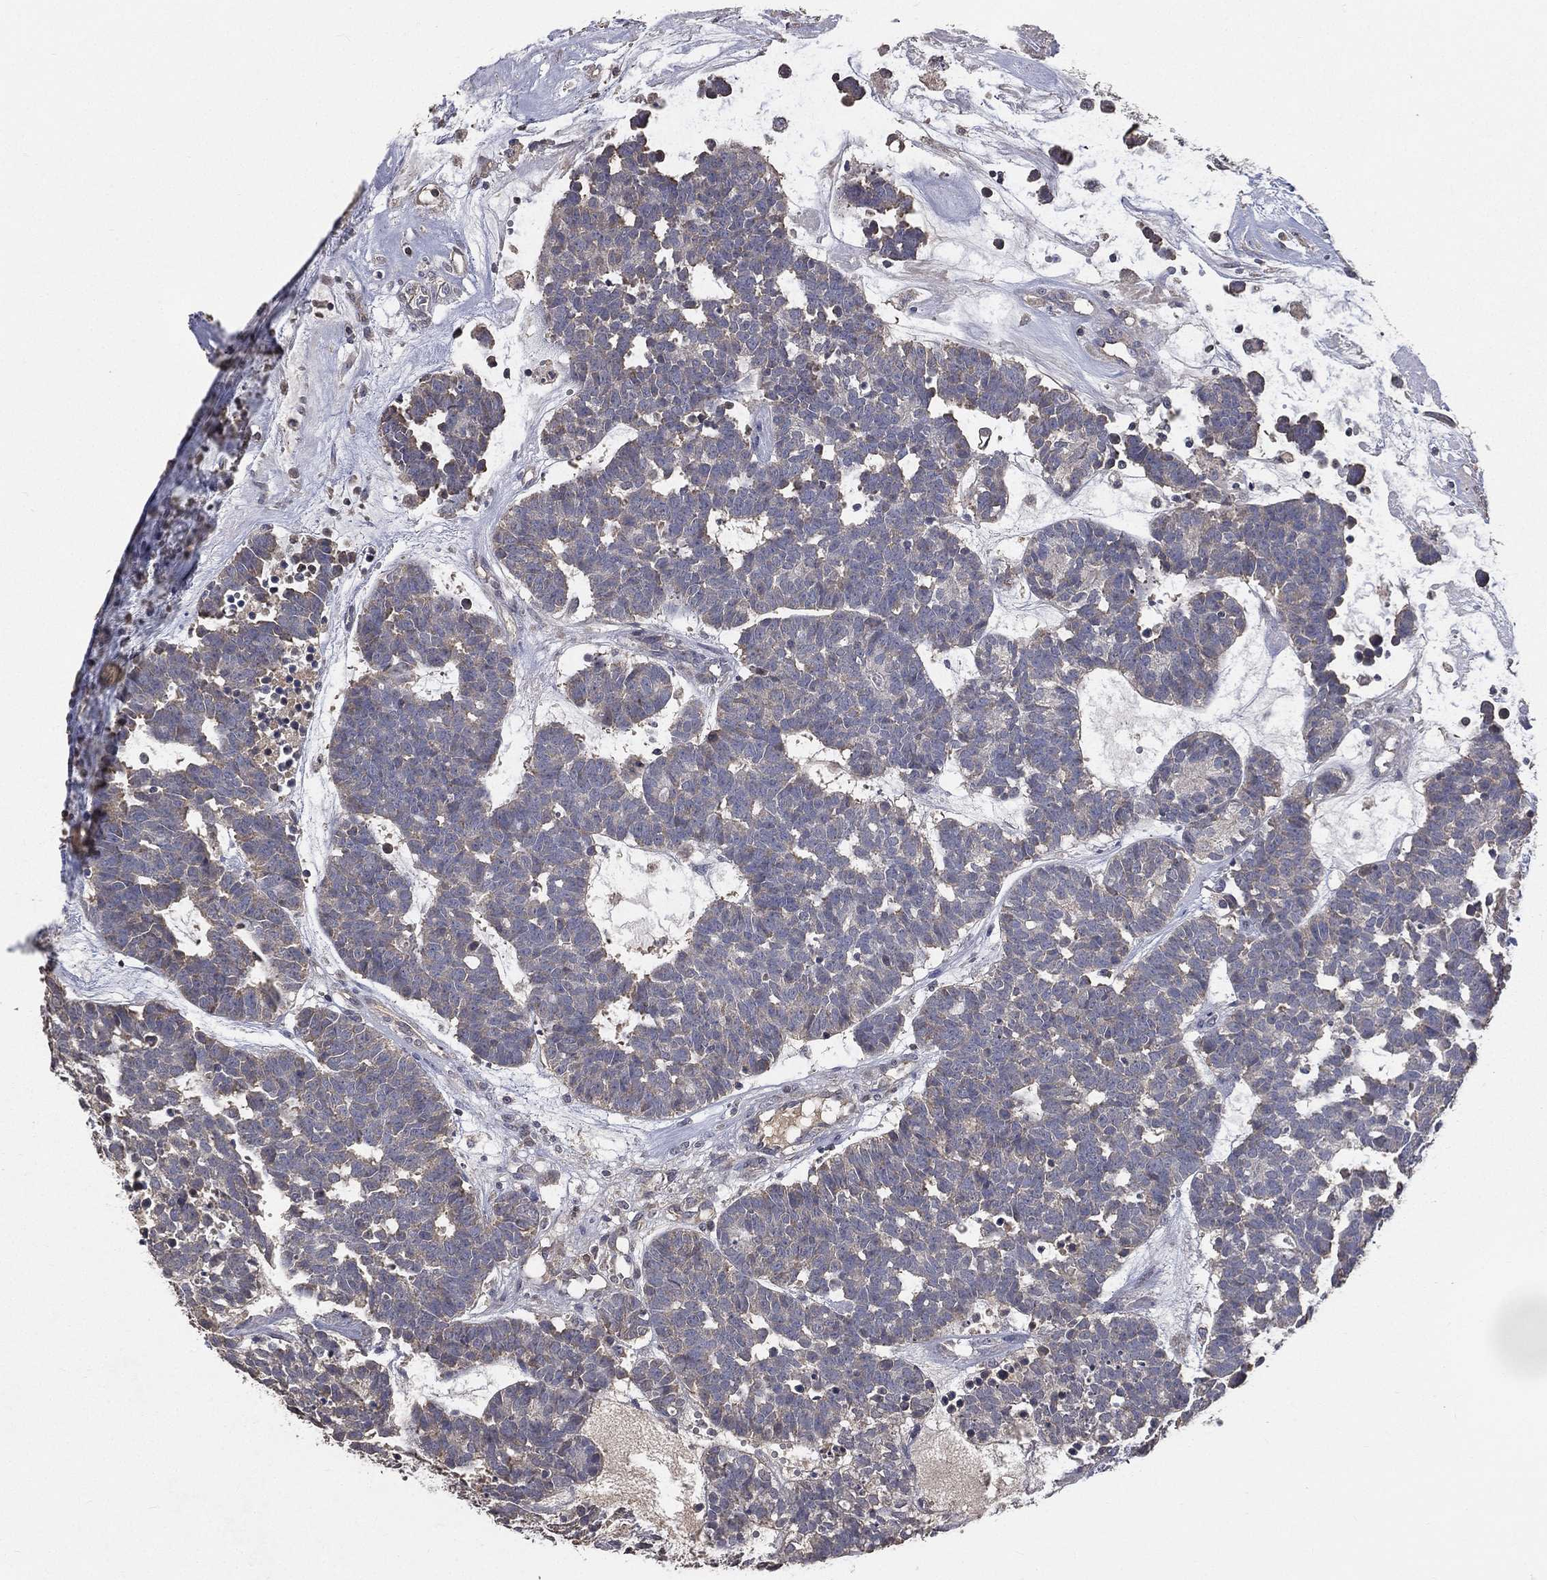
{"staining": {"intensity": "weak", "quantity": "<25%", "location": "cytoplasmic/membranous"}, "tissue": "head and neck cancer", "cell_type": "Tumor cells", "image_type": "cancer", "snomed": [{"axis": "morphology", "description": "Adenocarcinoma, NOS"}, {"axis": "topography", "description": "Head-Neck"}], "caption": "Immunohistochemistry (IHC) micrograph of neoplastic tissue: human head and neck adenocarcinoma stained with DAB reveals no significant protein staining in tumor cells. (Stains: DAB IHC with hematoxylin counter stain, Microscopy: brightfield microscopy at high magnification).", "gene": "SNAP25", "patient": {"sex": "female", "age": 81}}